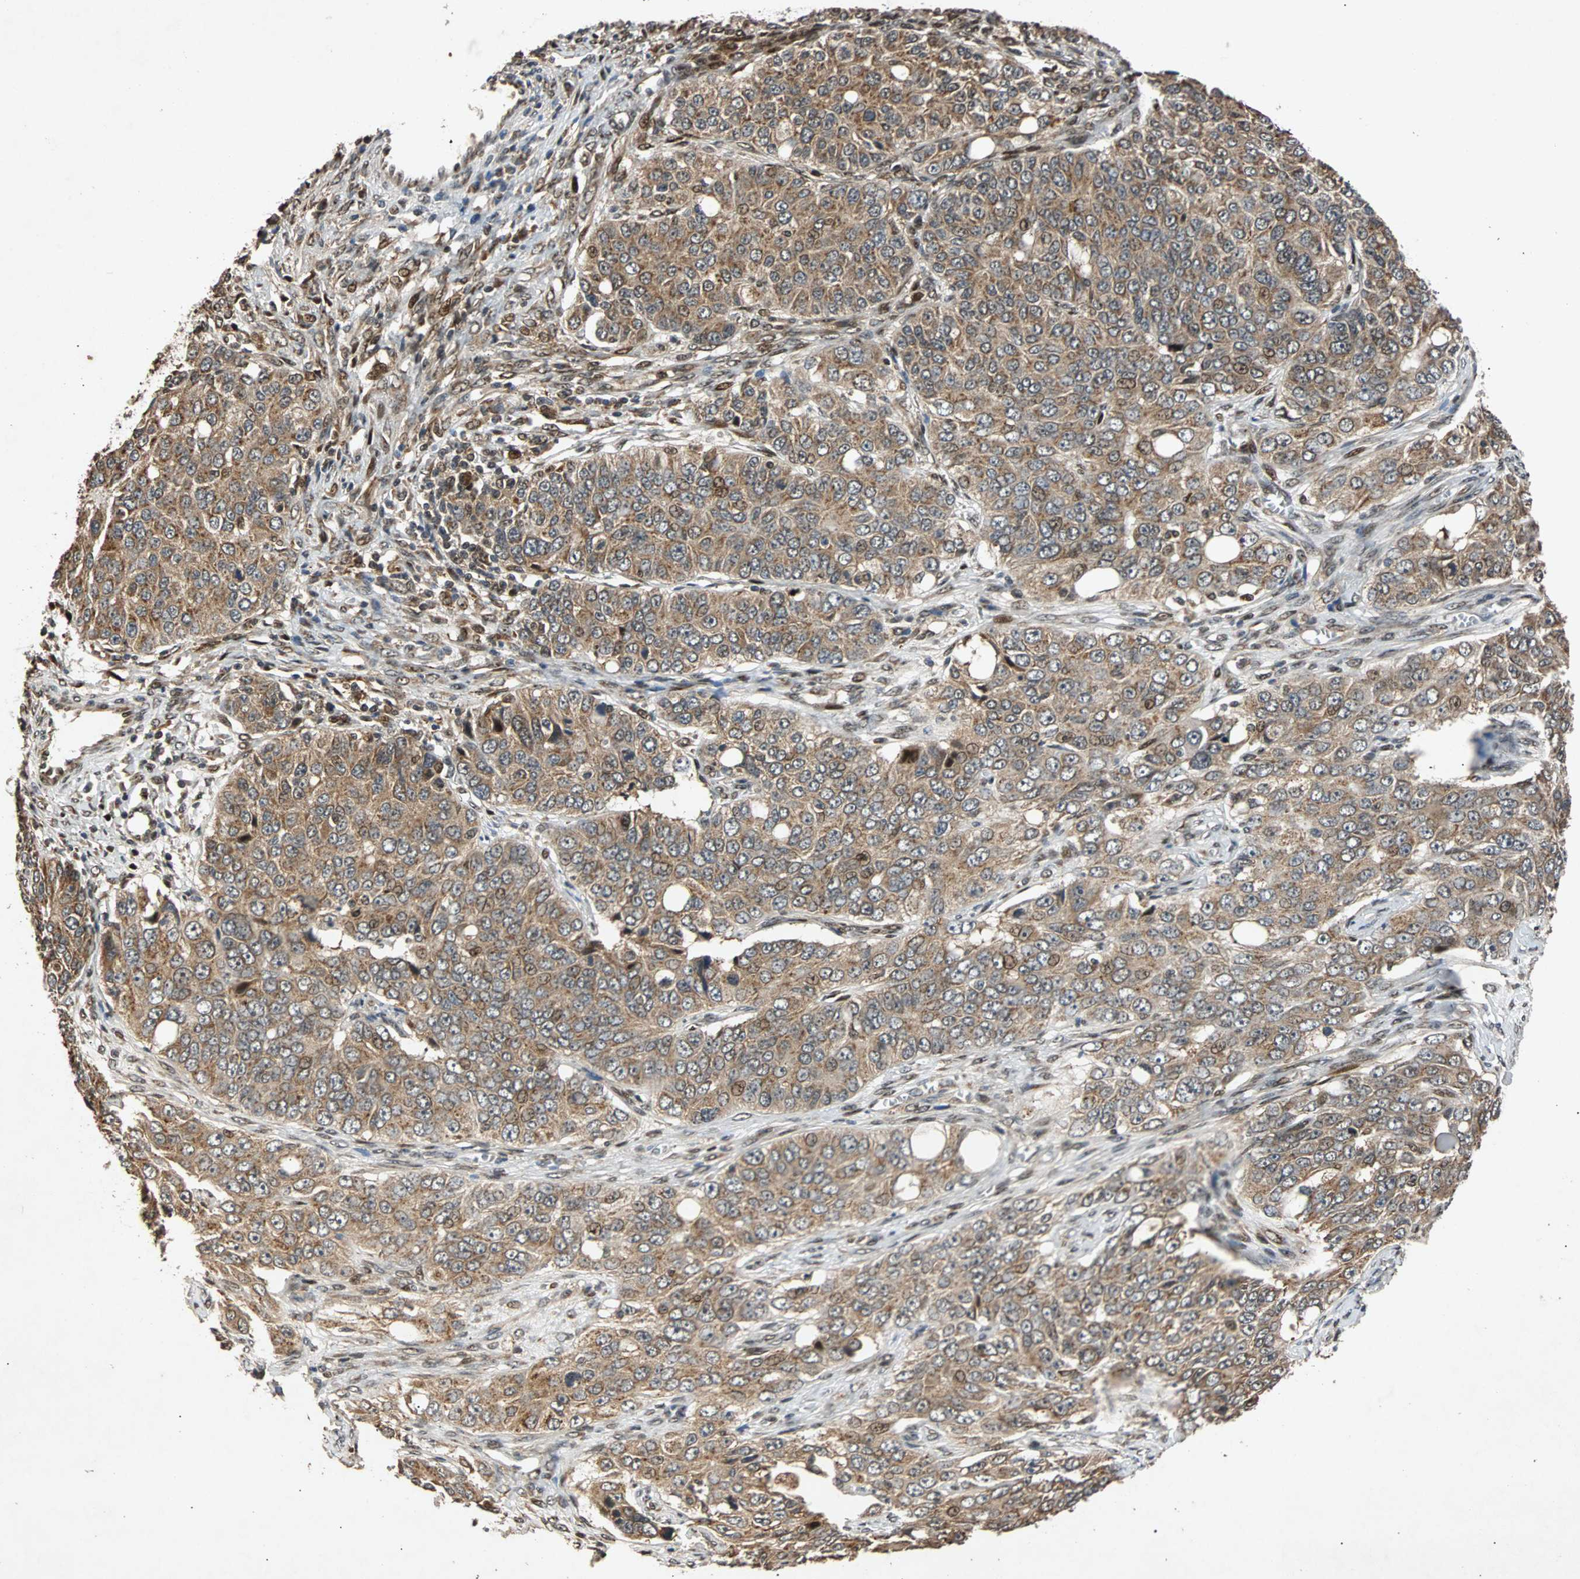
{"staining": {"intensity": "moderate", "quantity": ">75%", "location": "cytoplasmic/membranous"}, "tissue": "ovarian cancer", "cell_type": "Tumor cells", "image_type": "cancer", "snomed": [{"axis": "morphology", "description": "Carcinoma, endometroid"}, {"axis": "topography", "description": "Ovary"}], "caption": "Protein staining of ovarian cancer (endometroid carcinoma) tissue displays moderate cytoplasmic/membranous expression in approximately >75% of tumor cells.", "gene": "USP31", "patient": {"sex": "female", "age": 51}}